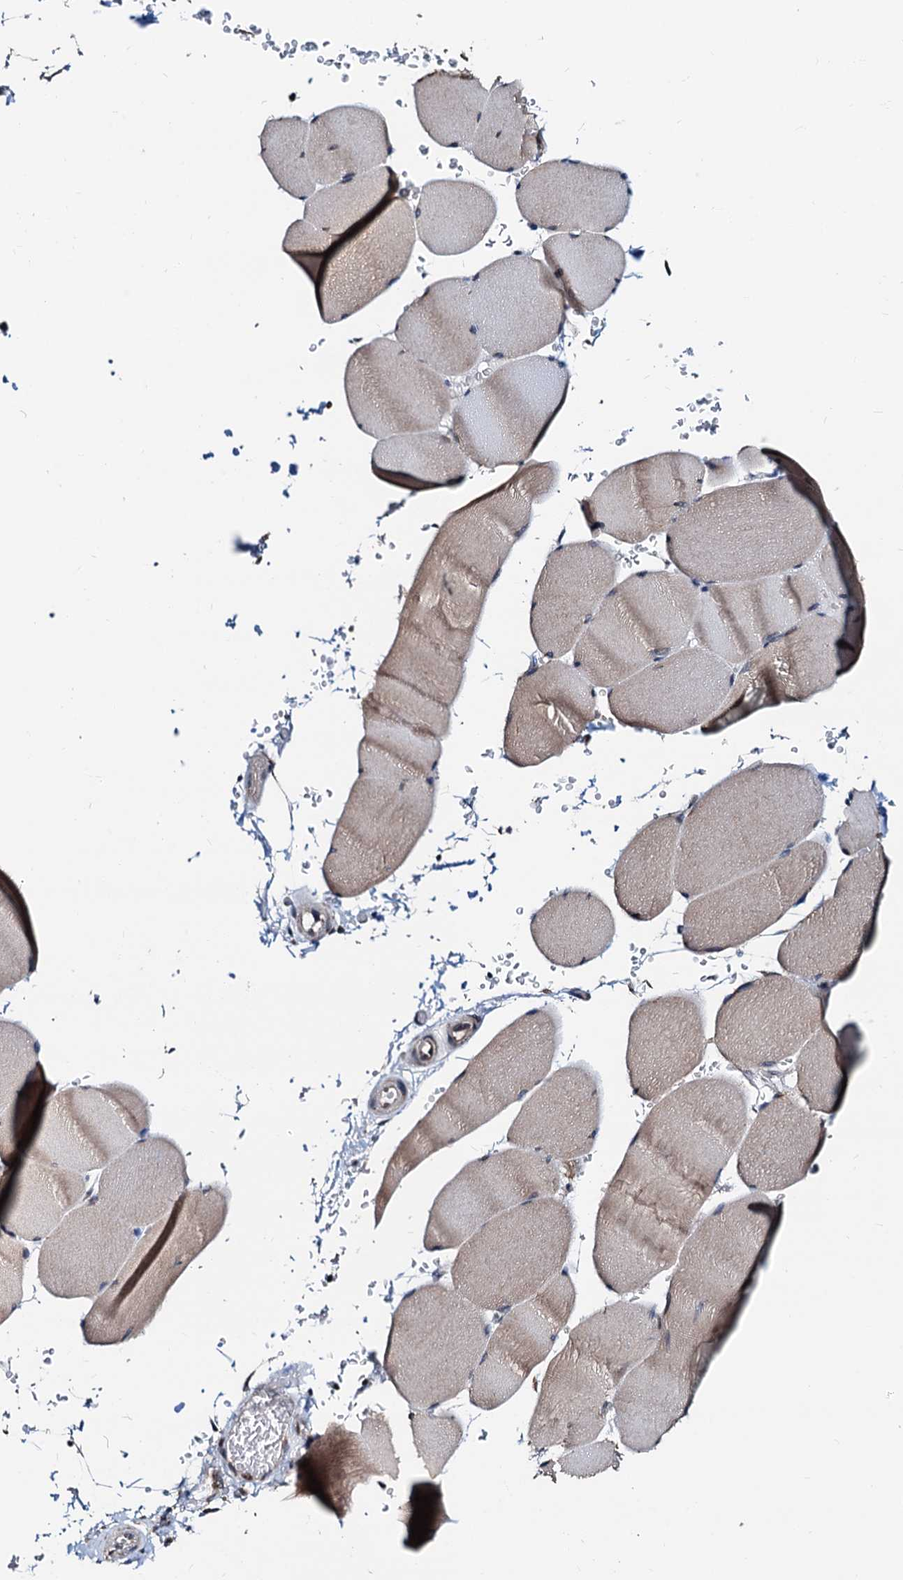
{"staining": {"intensity": "weak", "quantity": "25%-75%", "location": "cytoplasmic/membranous"}, "tissue": "skeletal muscle", "cell_type": "Myocytes", "image_type": "normal", "snomed": [{"axis": "morphology", "description": "Normal tissue, NOS"}, {"axis": "topography", "description": "Skeletal muscle"}, {"axis": "topography", "description": "Head-Neck"}], "caption": "A low amount of weak cytoplasmic/membranous positivity is present in approximately 25%-75% of myocytes in normal skeletal muscle.", "gene": "MCMBP", "patient": {"sex": "male", "age": 66}}